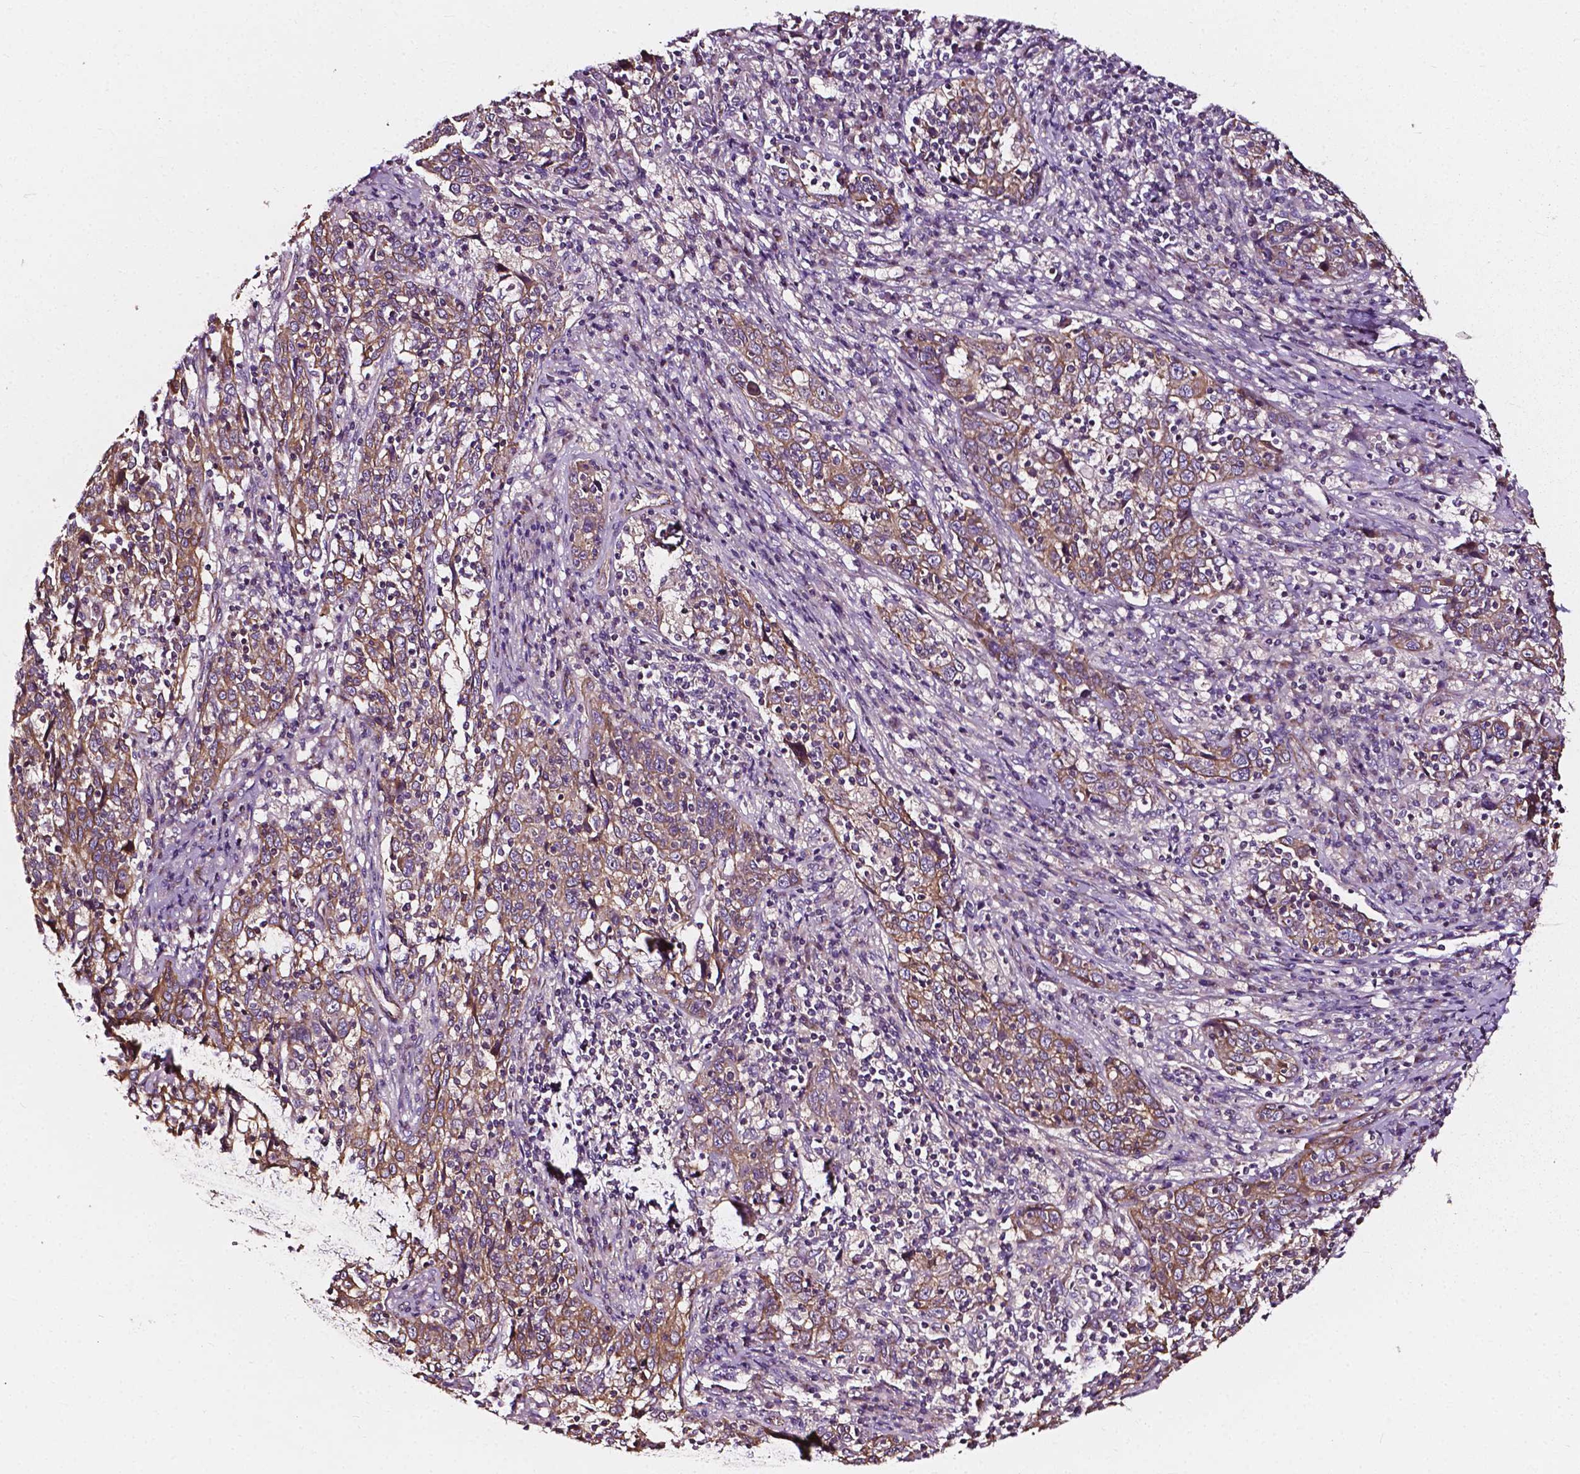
{"staining": {"intensity": "weak", "quantity": ">75%", "location": "cytoplasmic/membranous"}, "tissue": "cervical cancer", "cell_type": "Tumor cells", "image_type": "cancer", "snomed": [{"axis": "morphology", "description": "Squamous cell carcinoma, NOS"}, {"axis": "topography", "description": "Cervix"}], "caption": "Immunohistochemistry of cervical cancer (squamous cell carcinoma) displays low levels of weak cytoplasmic/membranous expression in approximately >75% of tumor cells.", "gene": "ATG16L1", "patient": {"sex": "female", "age": 46}}